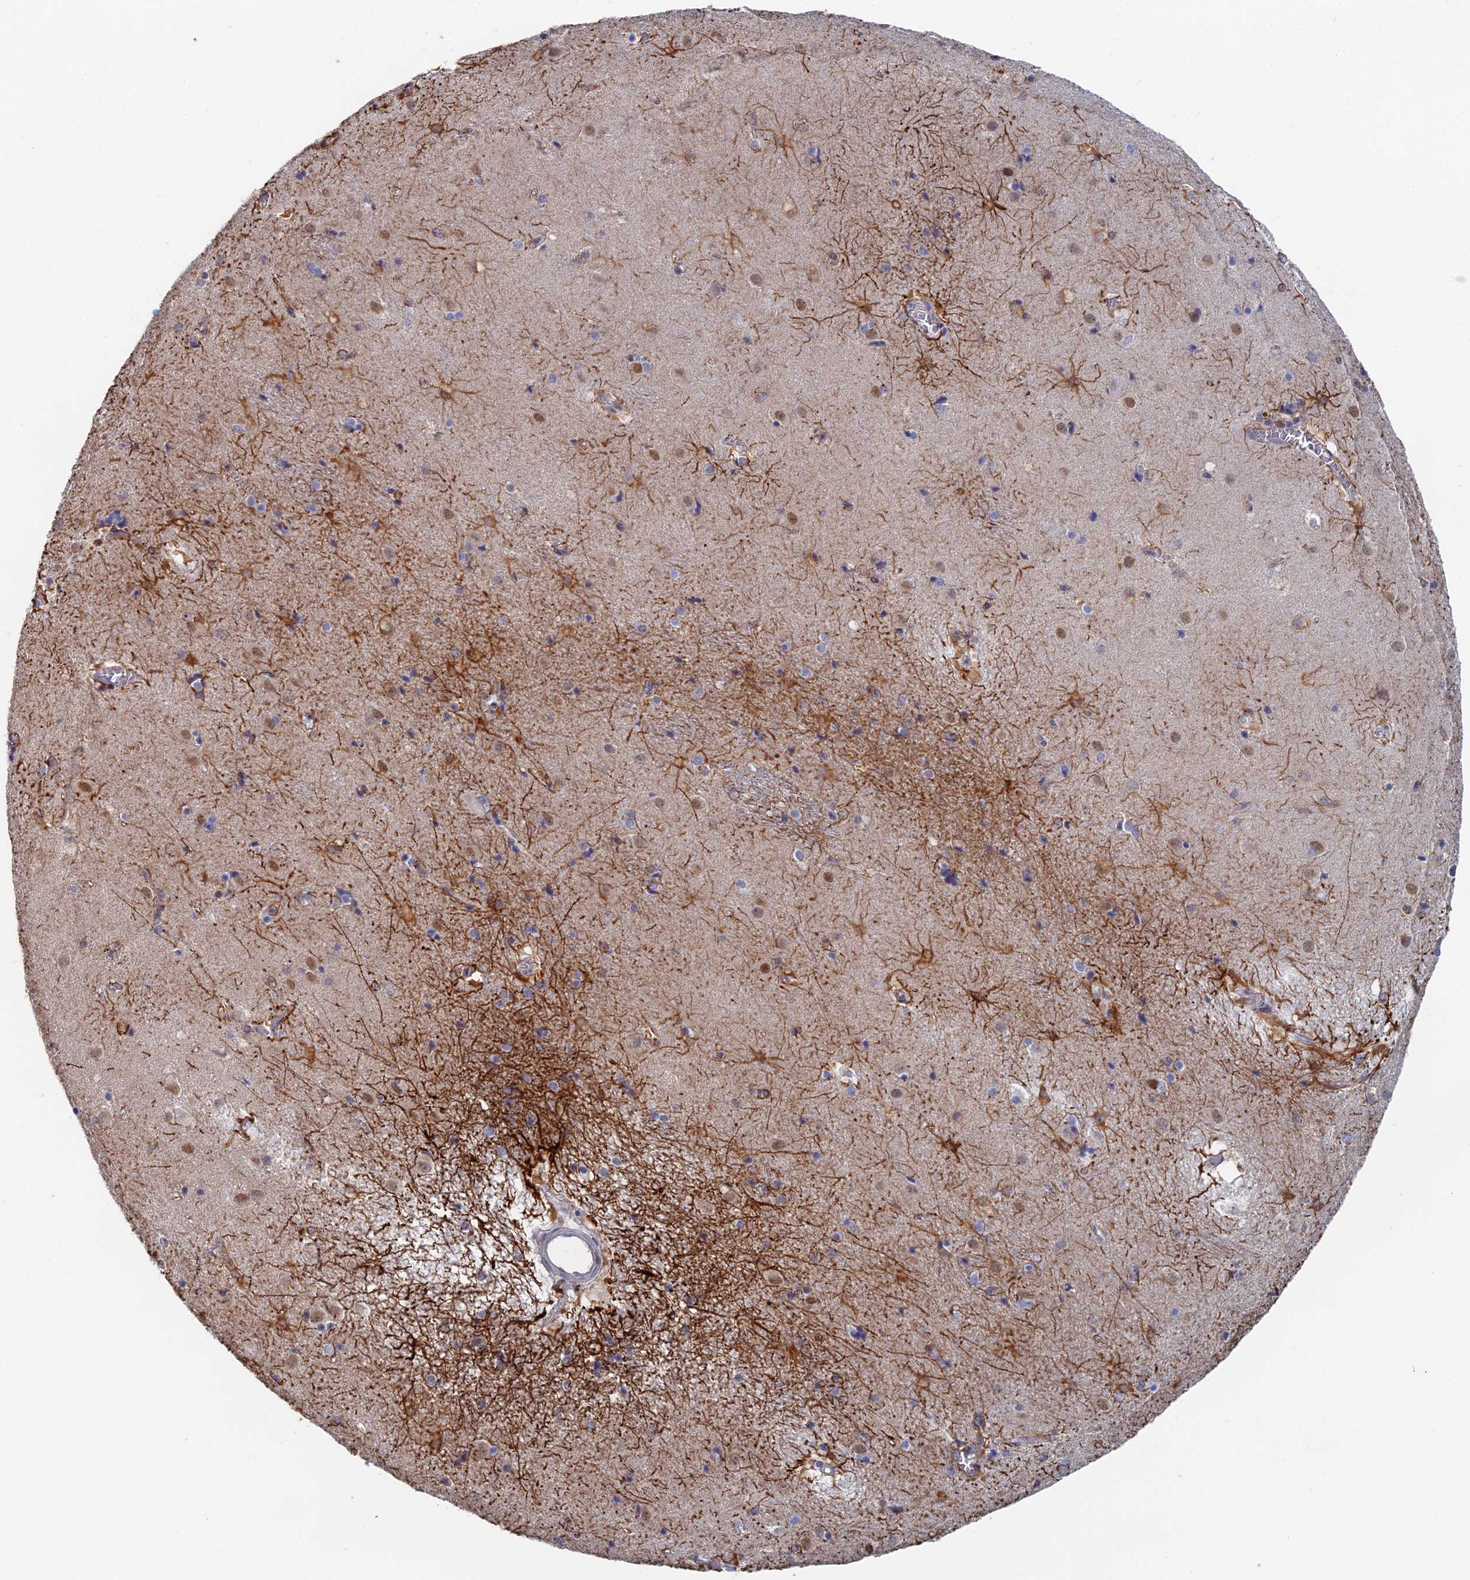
{"staining": {"intensity": "strong", "quantity": "<25%", "location": "cytoplasmic/membranous"}, "tissue": "caudate", "cell_type": "Glial cells", "image_type": "normal", "snomed": [{"axis": "morphology", "description": "Normal tissue, NOS"}, {"axis": "topography", "description": "Lateral ventricle wall"}], "caption": "A medium amount of strong cytoplasmic/membranous staining is seen in approximately <25% of glial cells in unremarkable caudate.", "gene": "GMNC", "patient": {"sex": "male", "age": 70}}